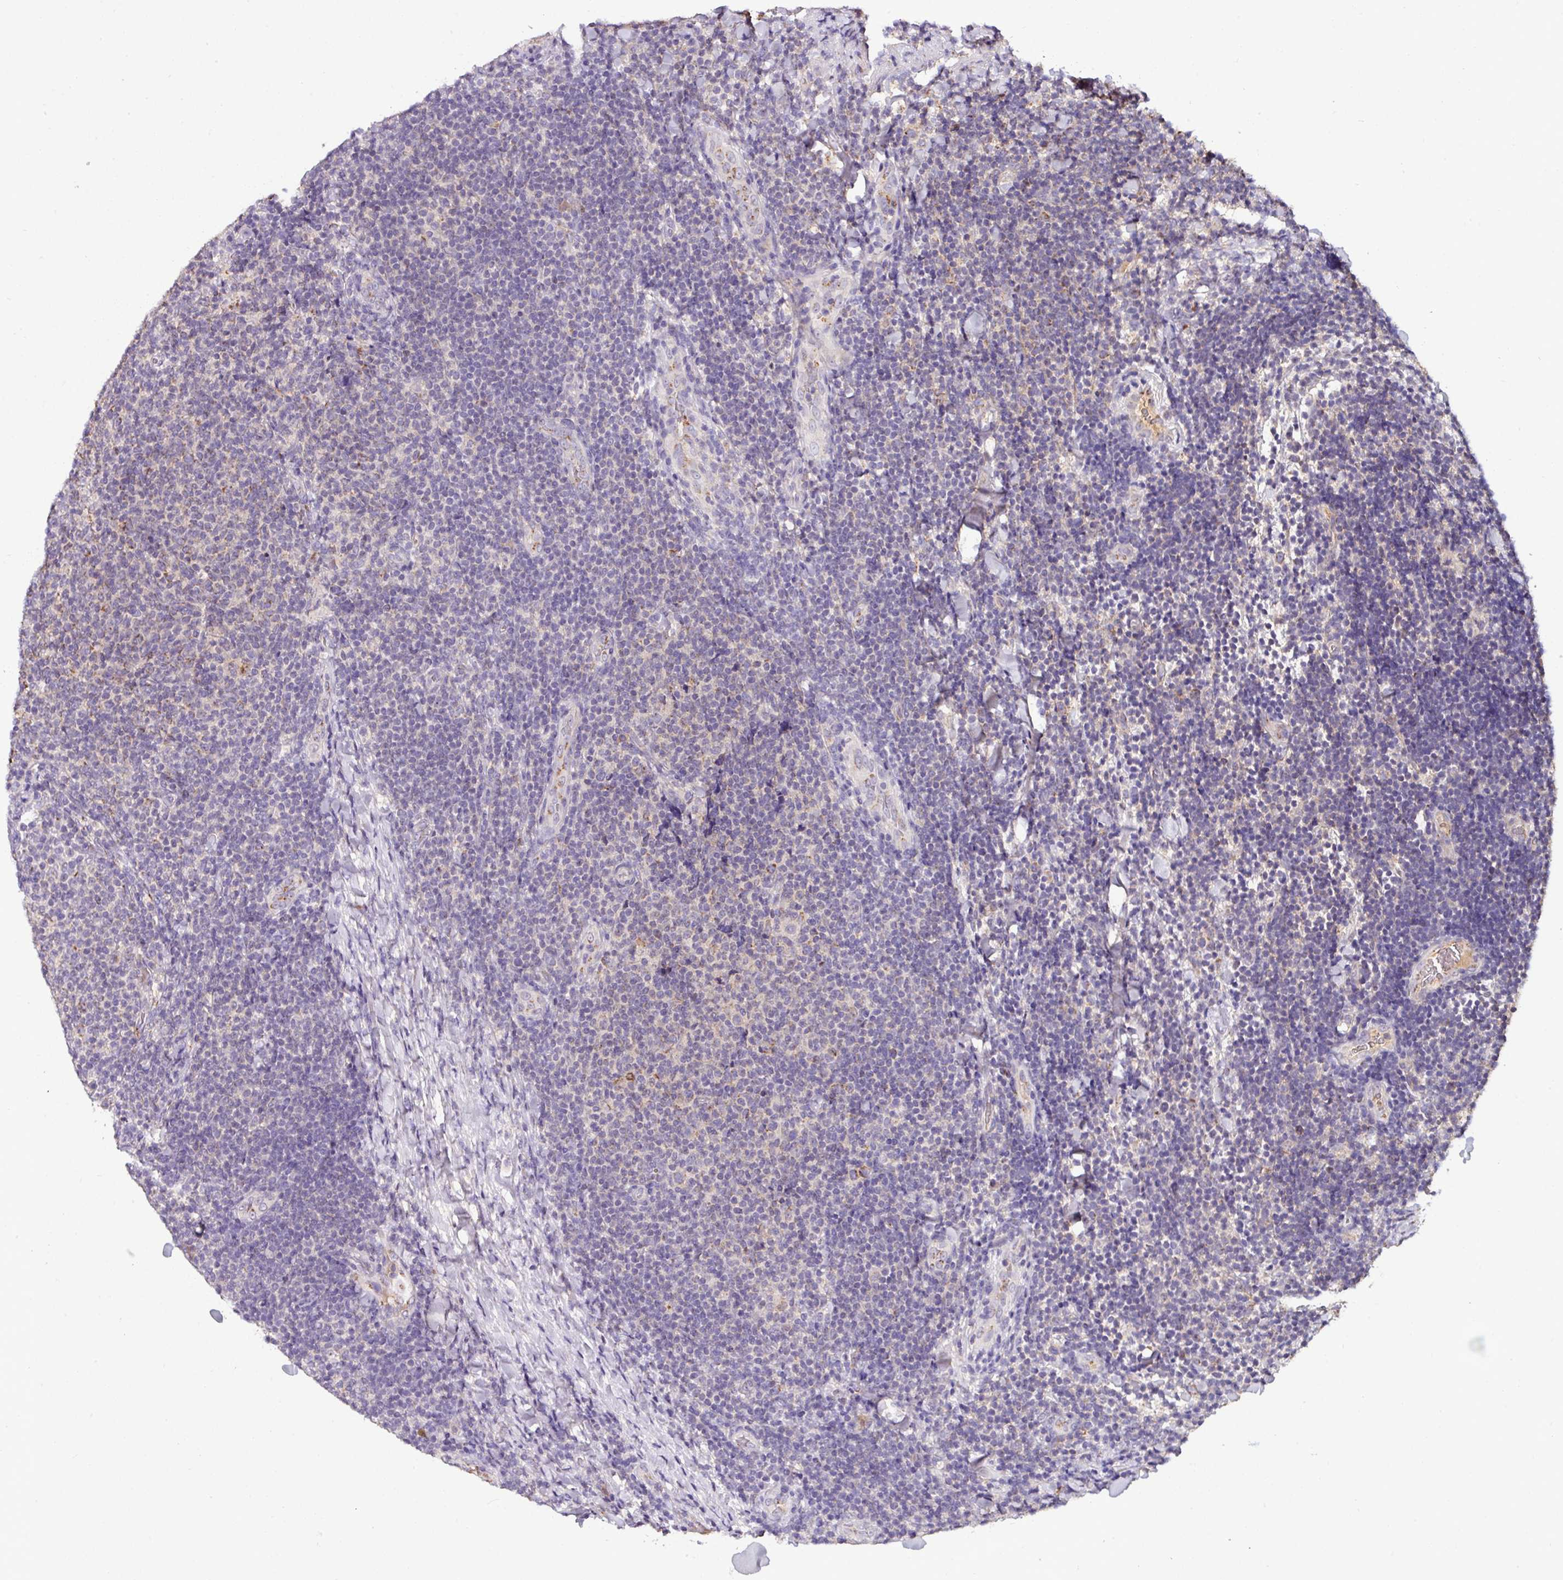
{"staining": {"intensity": "negative", "quantity": "none", "location": "none"}, "tissue": "lymphoma", "cell_type": "Tumor cells", "image_type": "cancer", "snomed": [{"axis": "morphology", "description": "Malignant lymphoma, non-Hodgkin's type, Low grade"}, {"axis": "topography", "description": "Lymph node"}], "caption": "Human low-grade malignant lymphoma, non-Hodgkin's type stained for a protein using IHC exhibits no positivity in tumor cells.", "gene": "CPD", "patient": {"sex": "male", "age": 66}}